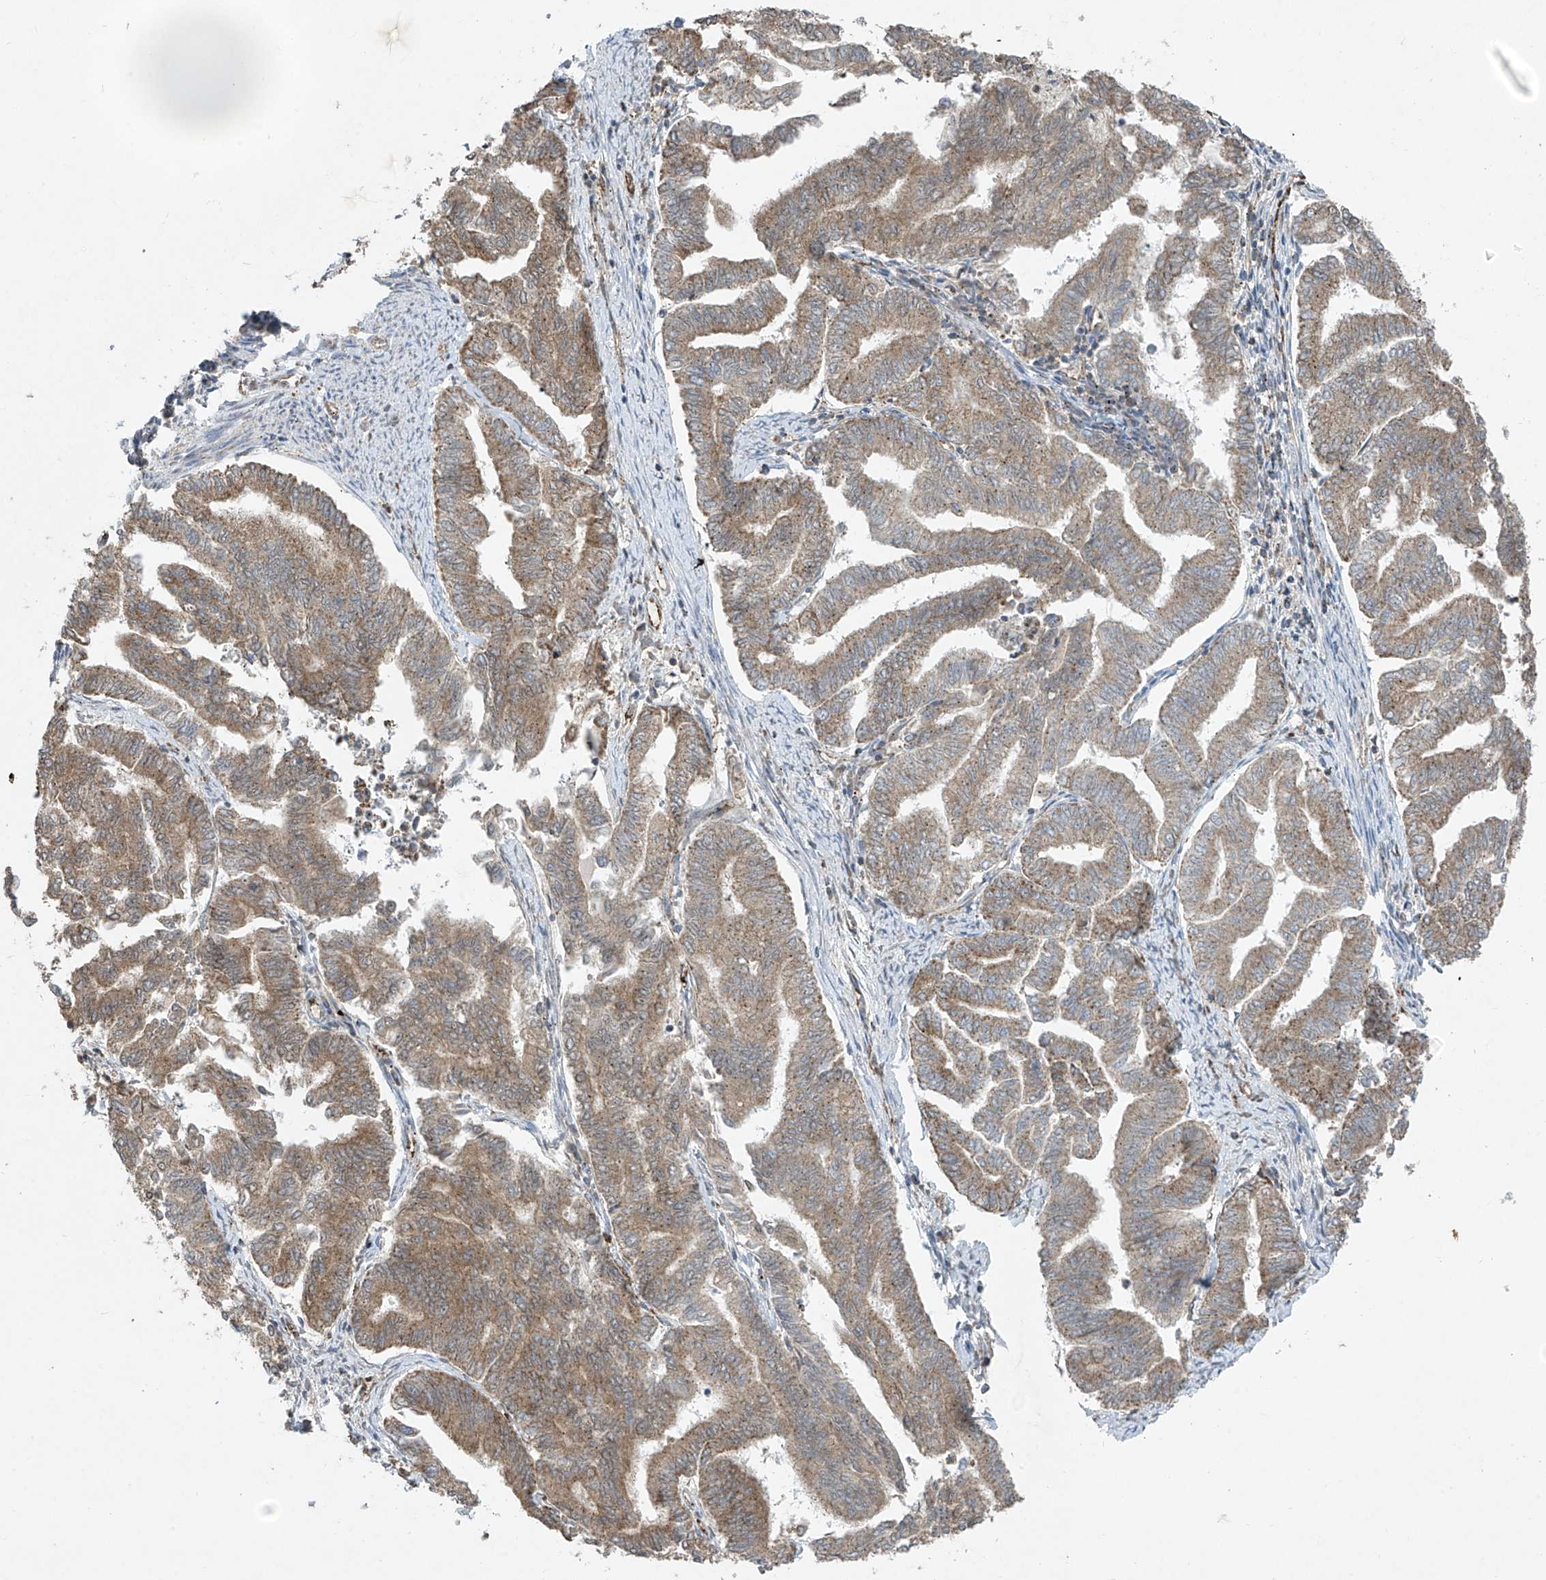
{"staining": {"intensity": "moderate", "quantity": ">75%", "location": "cytoplasmic/membranous"}, "tissue": "endometrial cancer", "cell_type": "Tumor cells", "image_type": "cancer", "snomed": [{"axis": "morphology", "description": "Adenocarcinoma, NOS"}, {"axis": "topography", "description": "Endometrium"}], "caption": "Moderate cytoplasmic/membranous staining is identified in approximately >75% of tumor cells in endometrial cancer.", "gene": "UQCC1", "patient": {"sex": "female", "age": 79}}